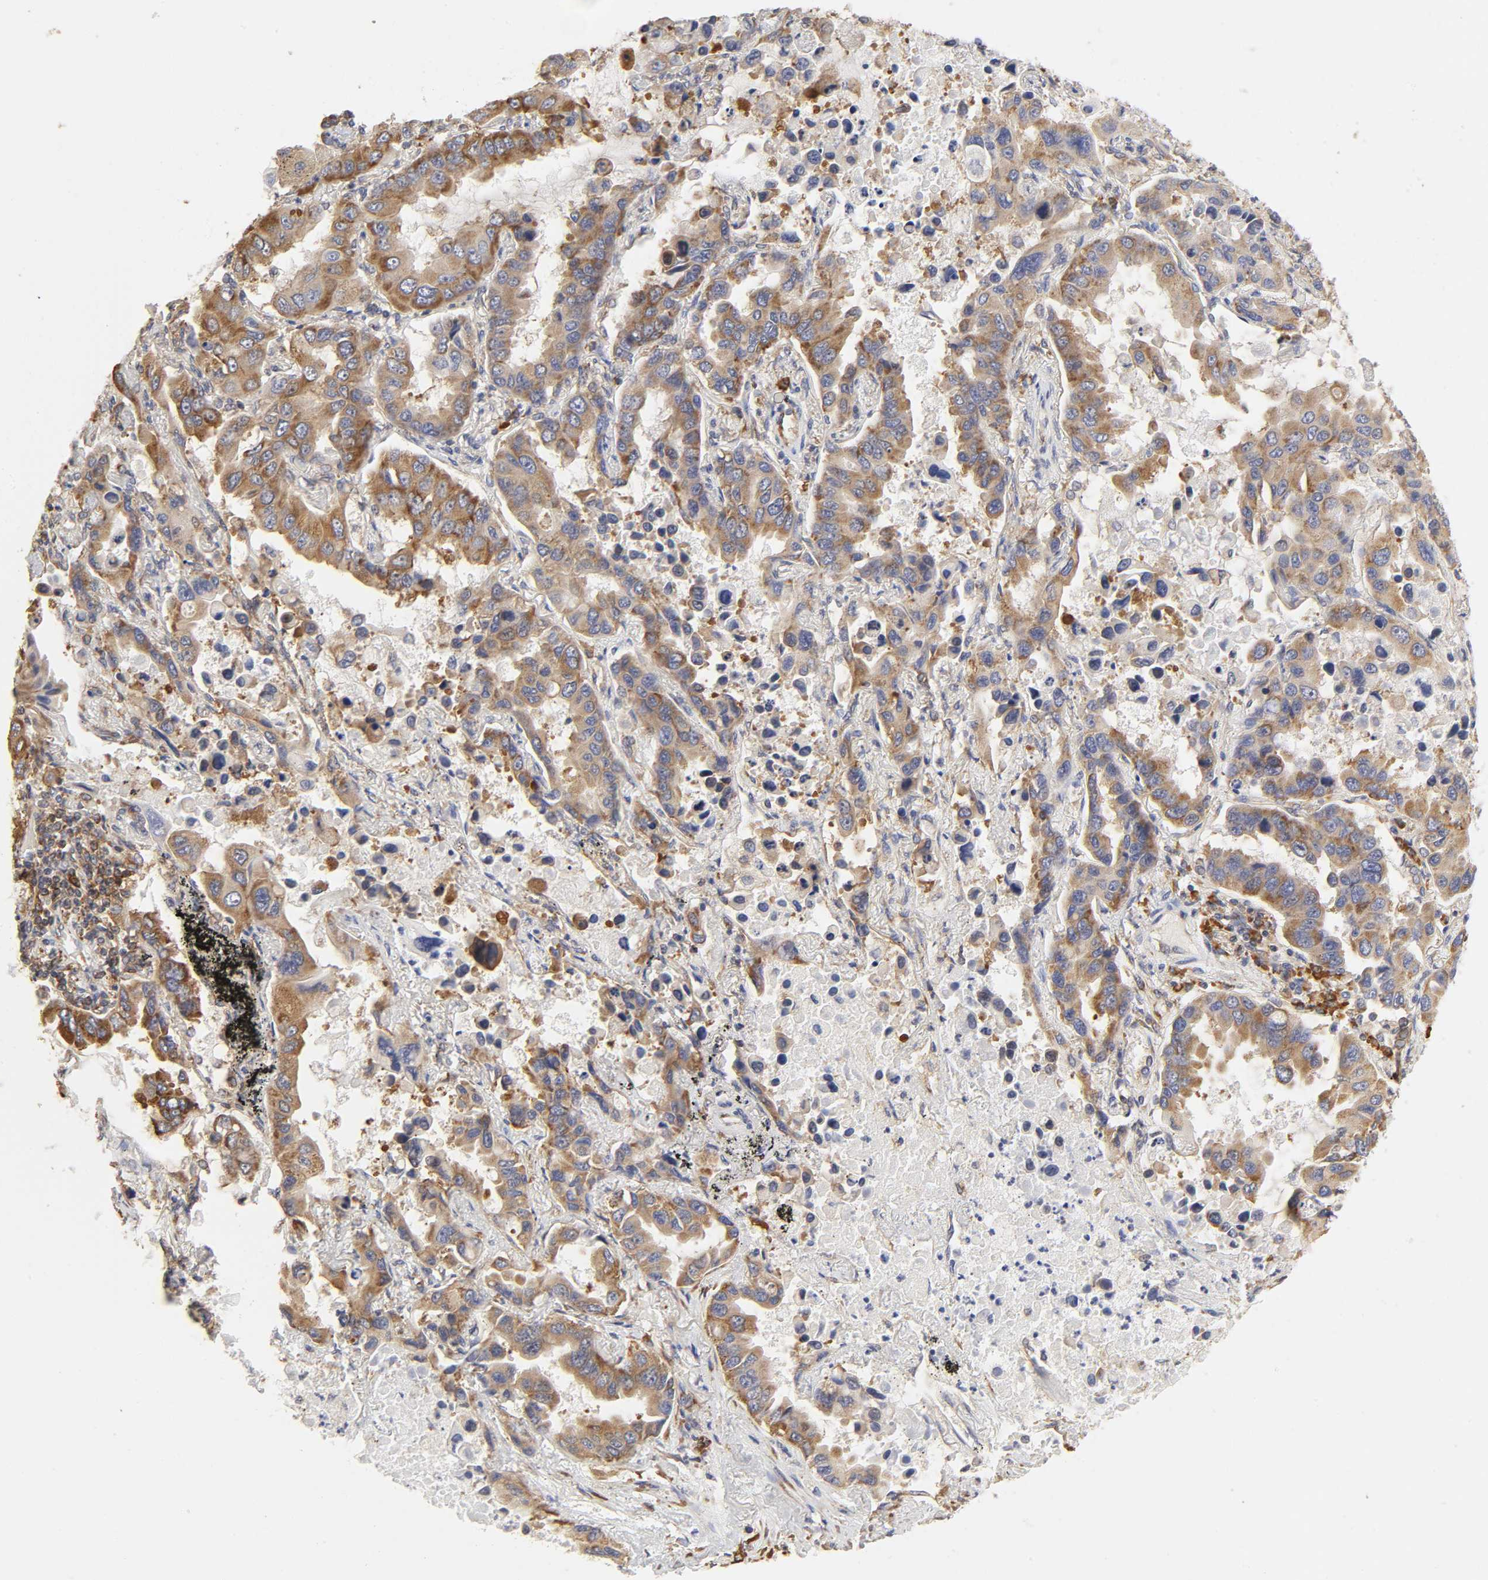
{"staining": {"intensity": "strong", "quantity": ">75%", "location": "cytoplasmic/membranous"}, "tissue": "lung cancer", "cell_type": "Tumor cells", "image_type": "cancer", "snomed": [{"axis": "morphology", "description": "Adenocarcinoma, NOS"}, {"axis": "topography", "description": "Lung"}], "caption": "Strong cytoplasmic/membranous positivity is appreciated in about >75% of tumor cells in lung cancer.", "gene": "RPL14", "patient": {"sex": "male", "age": 64}}